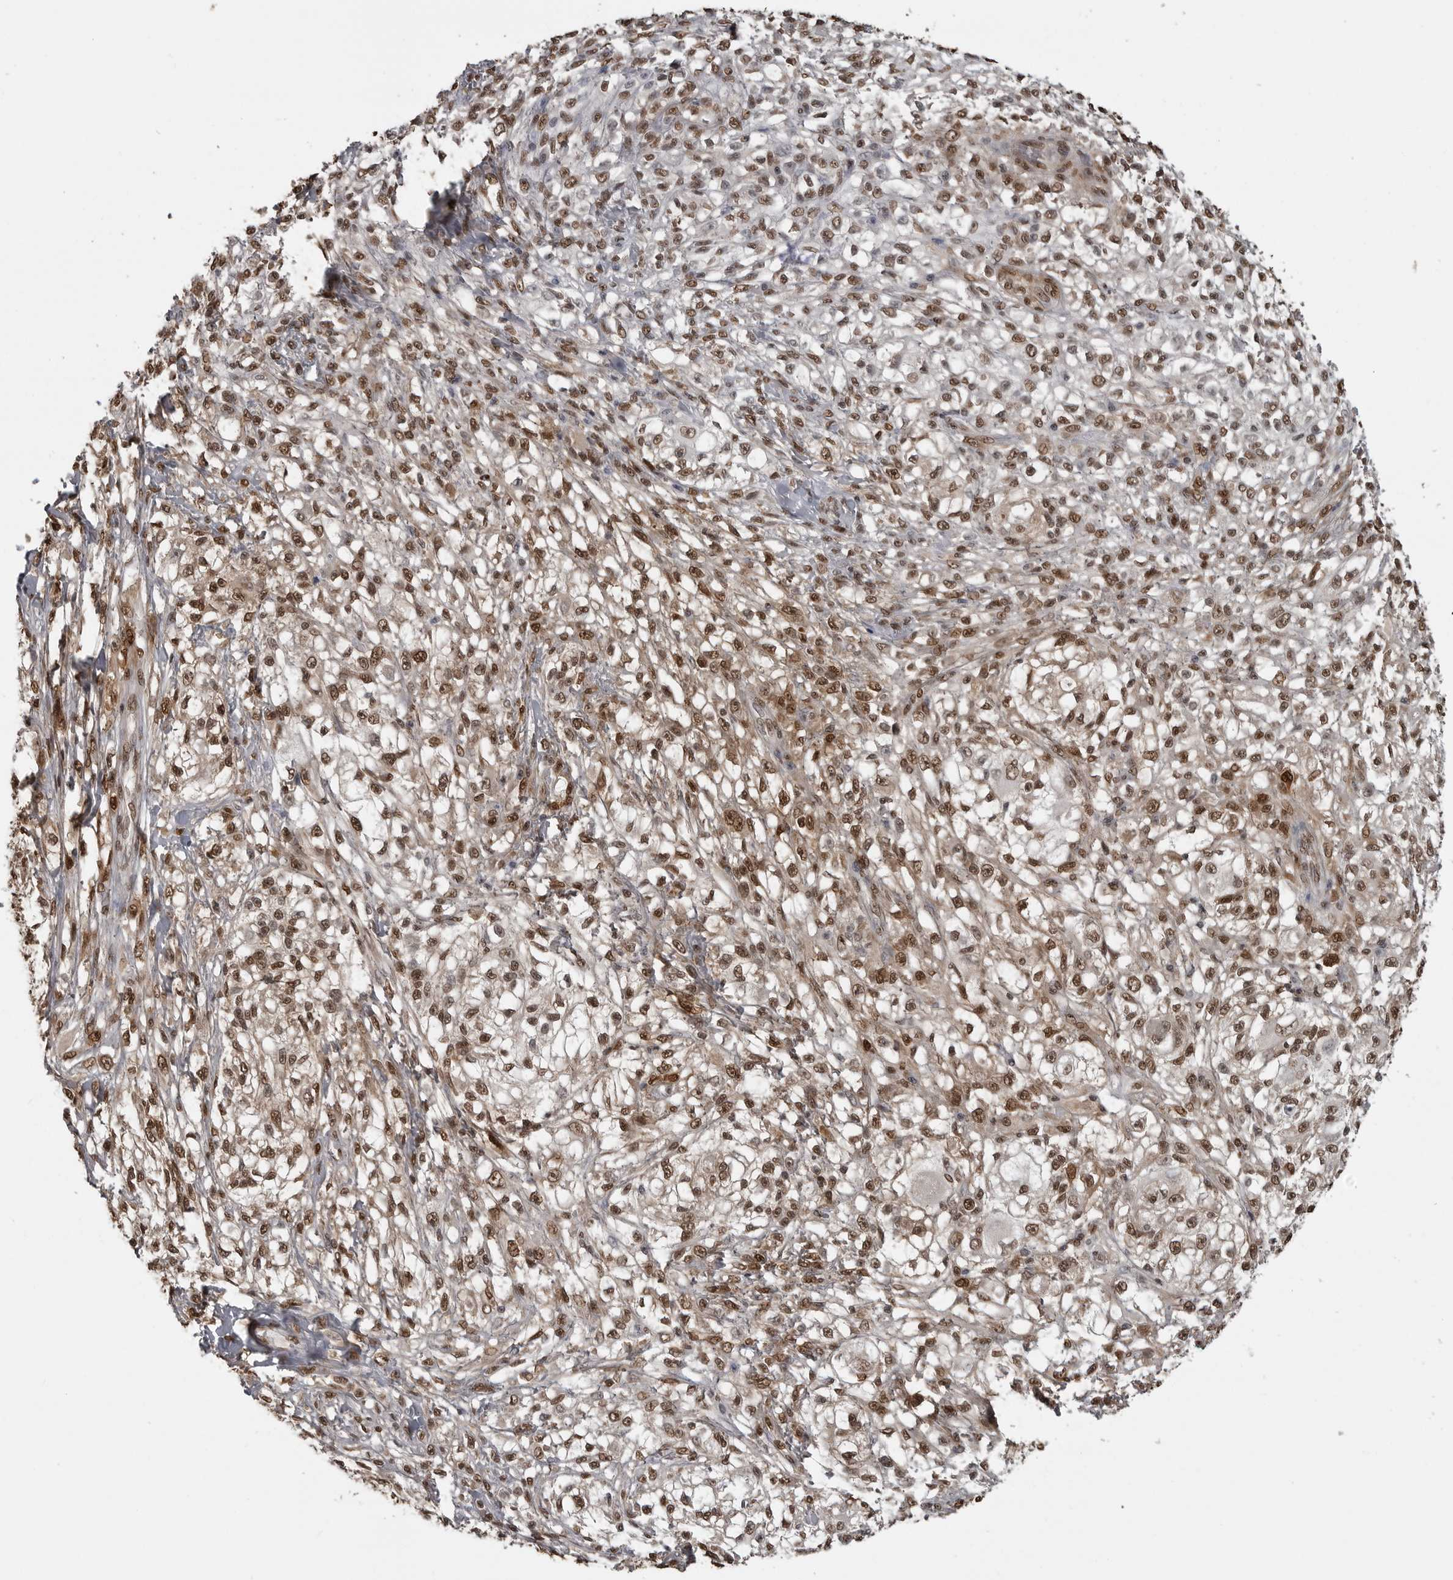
{"staining": {"intensity": "moderate", "quantity": ">75%", "location": "nuclear"}, "tissue": "melanoma", "cell_type": "Tumor cells", "image_type": "cancer", "snomed": [{"axis": "morphology", "description": "Malignant melanoma, NOS"}, {"axis": "topography", "description": "Skin of head"}], "caption": "A high-resolution histopathology image shows immunohistochemistry staining of malignant melanoma, which reveals moderate nuclear expression in approximately >75% of tumor cells.", "gene": "SMAD2", "patient": {"sex": "male", "age": 83}}